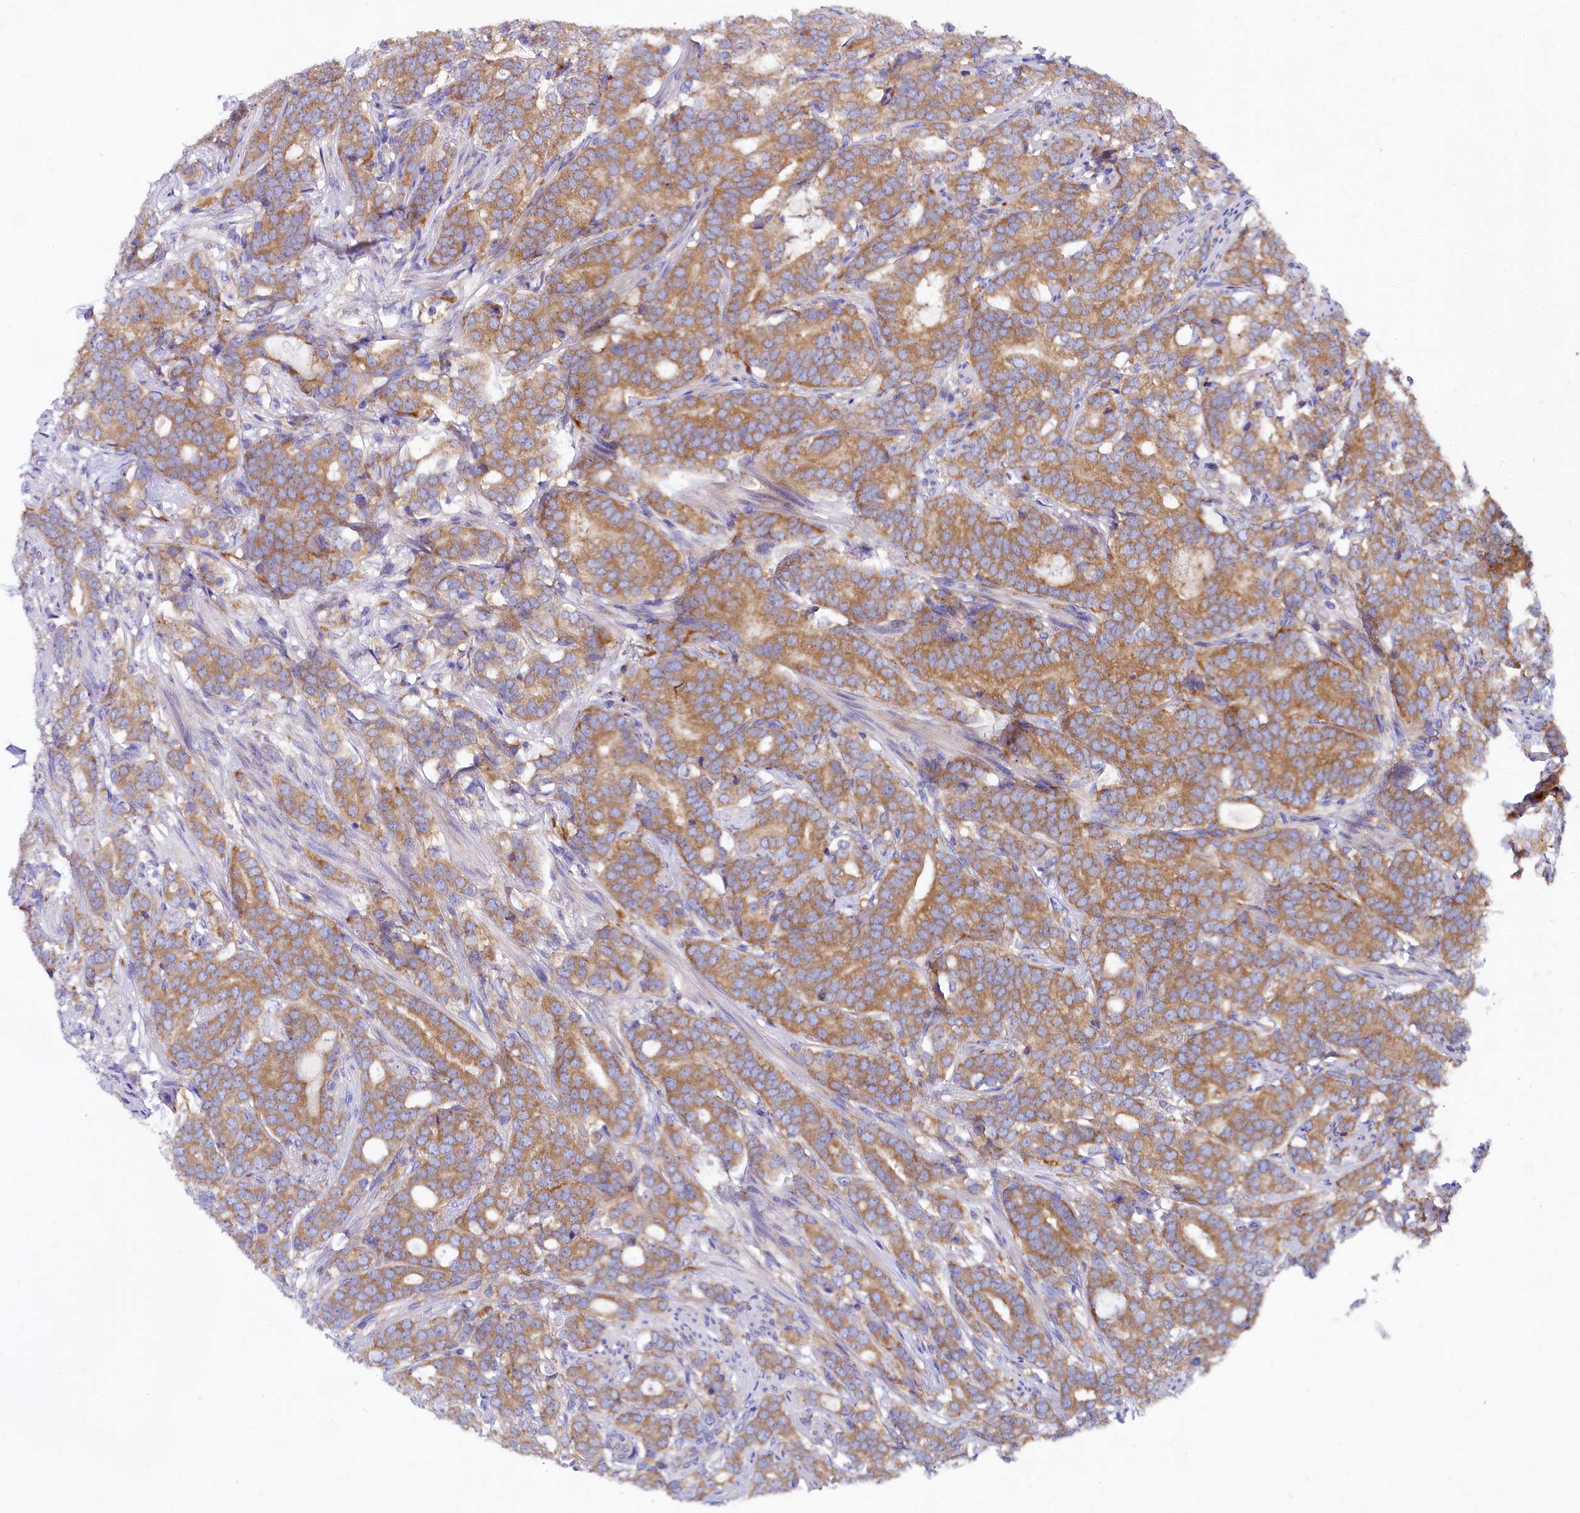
{"staining": {"intensity": "moderate", "quantity": ">75%", "location": "cytoplasmic/membranous"}, "tissue": "prostate cancer", "cell_type": "Tumor cells", "image_type": "cancer", "snomed": [{"axis": "morphology", "description": "Adenocarcinoma, Low grade"}, {"axis": "topography", "description": "Prostate"}], "caption": "Protein staining of prostate cancer tissue shows moderate cytoplasmic/membranous staining in approximately >75% of tumor cells.", "gene": "QARS1", "patient": {"sex": "male", "age": 71}}